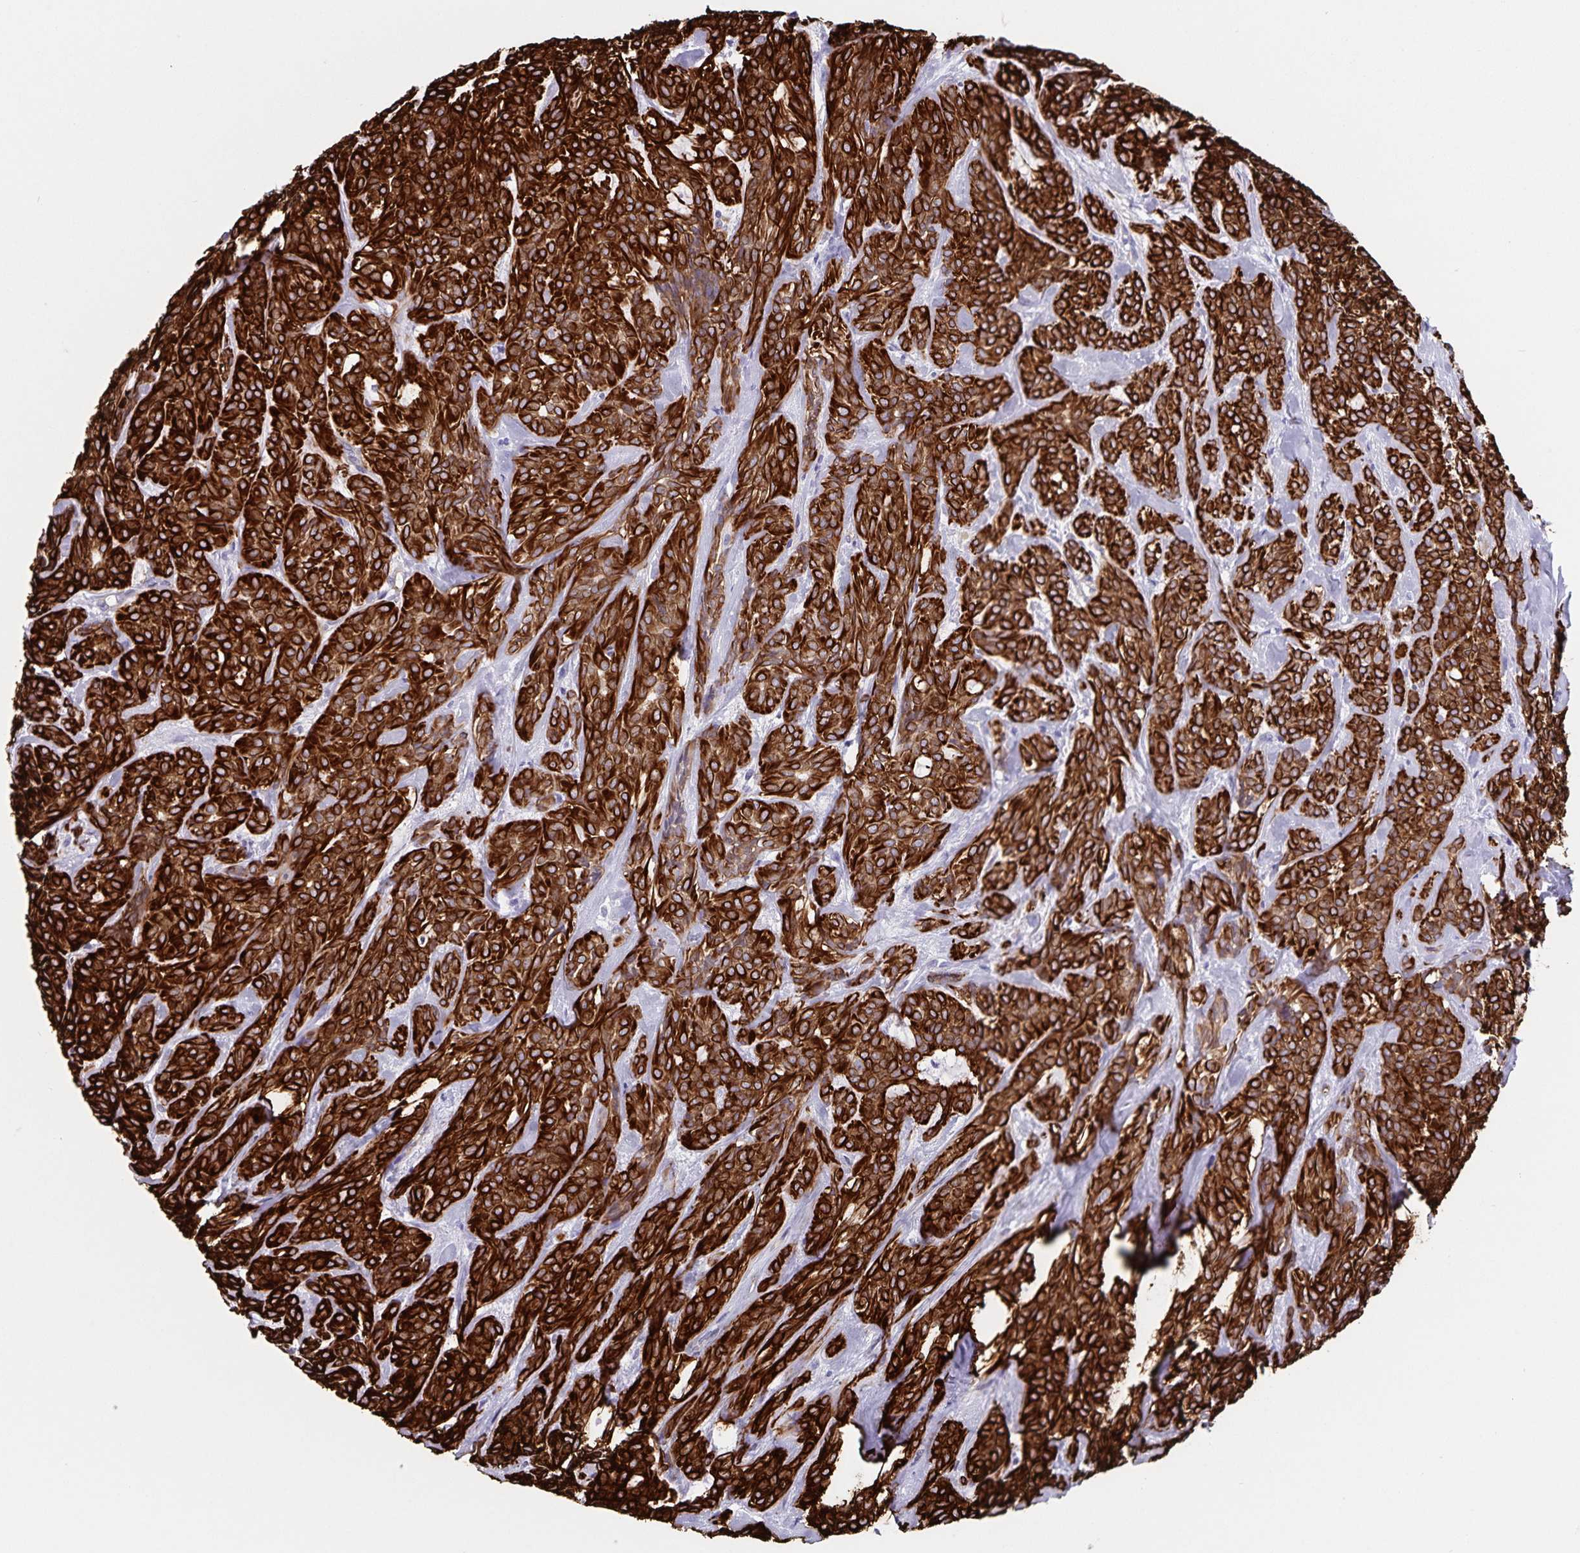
{"staining": {"intensity": "strong", "quantity": ">75%", "location": "cytoplasmic/membranous"}, "tissue": "head and neck cancer", "cell_type": "Tumor cells", "image_type": "cancer", "snomed": [{"axis": "morphology", "description": "Adenocarcinoma, NOS"}, {"axis": "topography", "description": "Head-Neck"}], "caption": "Strong cytoplasmic/membranous protein expression is present in approximately >75% of tumor cells in head and neck adenocarcinoma.", "gene": "SYNM", "patient": {"sex": "female", "age": 57}}